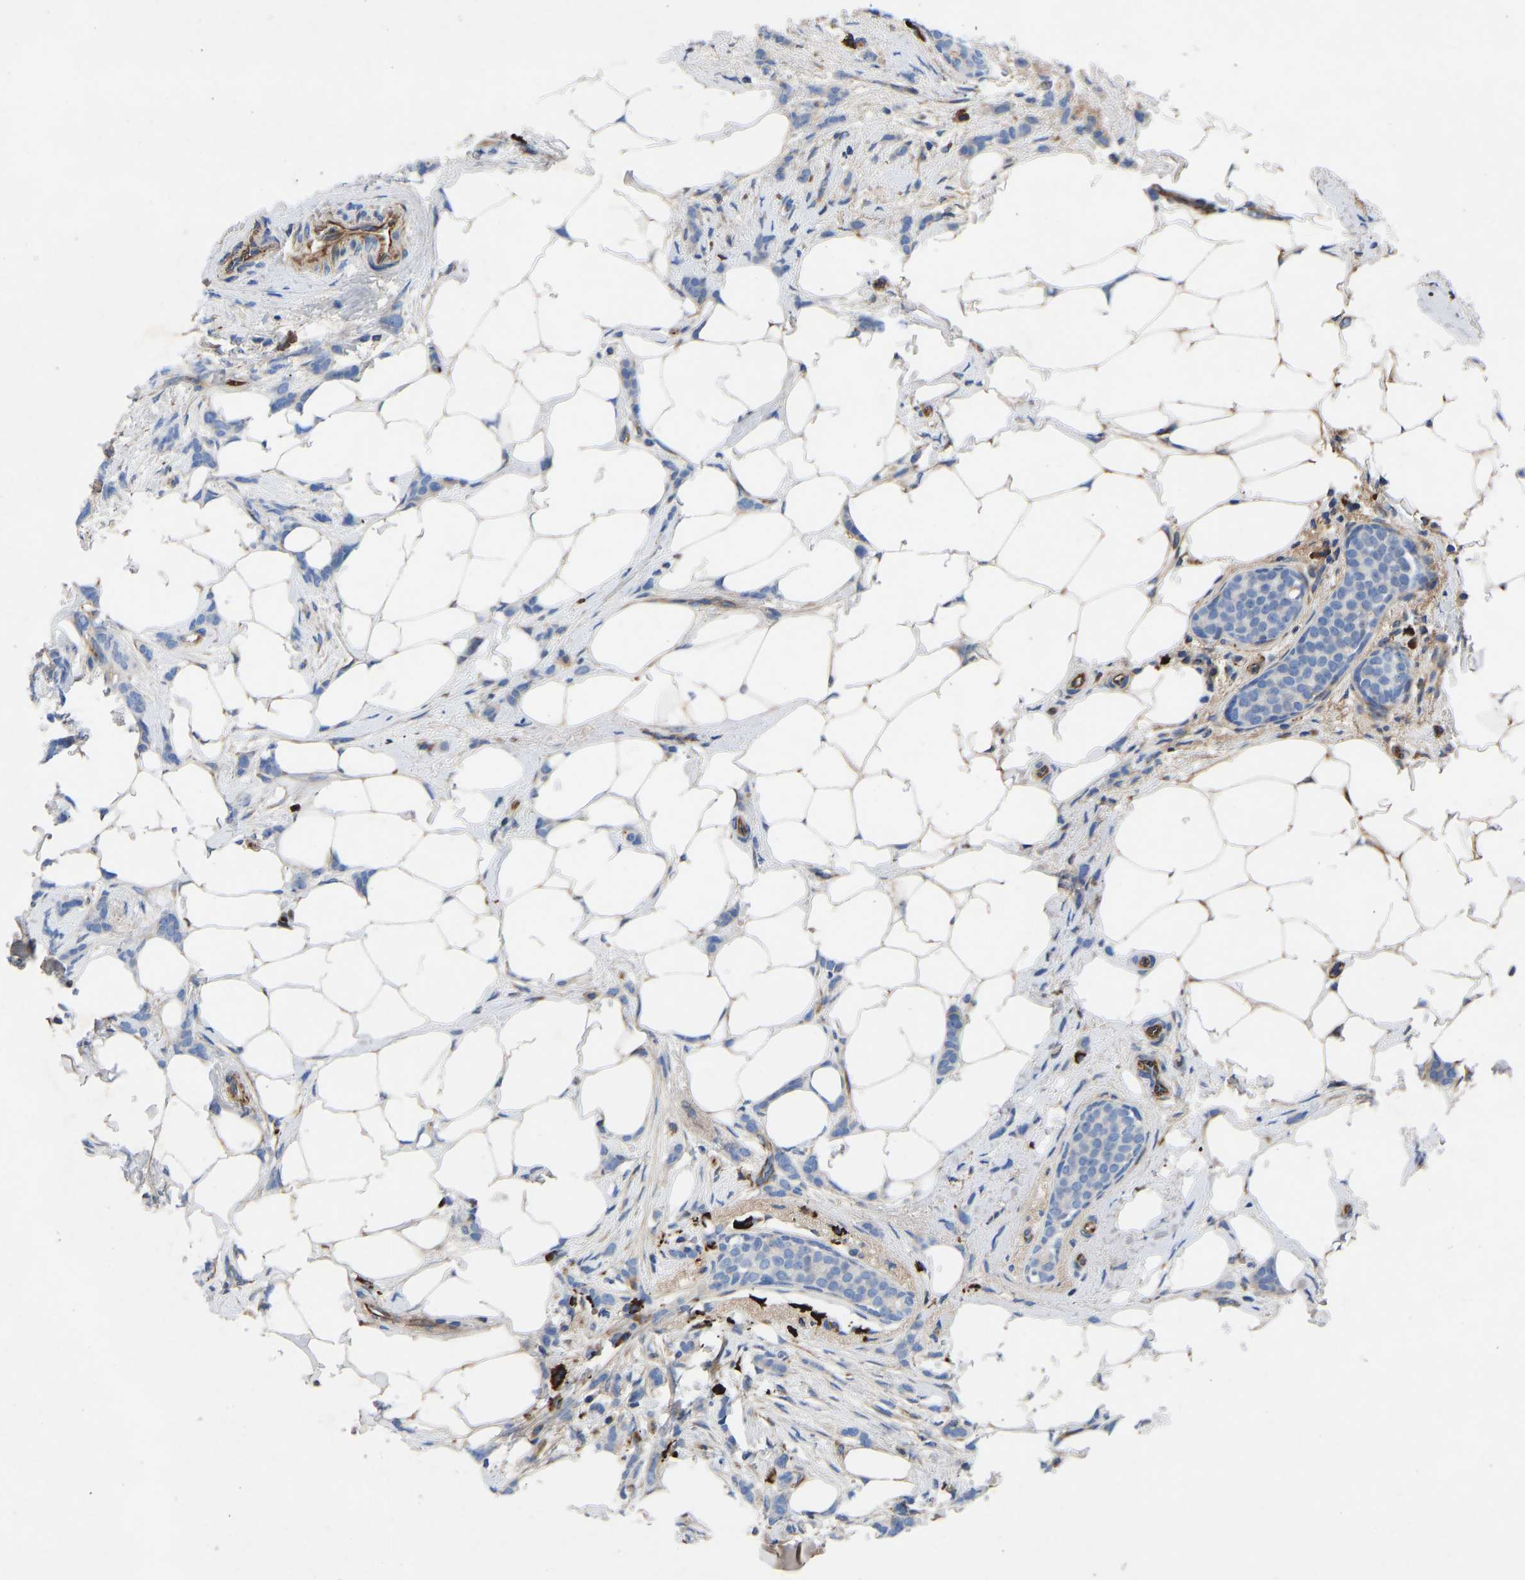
{"staining": {"intensity": "negative", "quantity": "none", "location": "none"}, "tissue": "breast cancer", "cell_type": "Tumor cells", "image_type": "cancer", "snomed": [{"axis": "morphology", "description": "Lobular carcinoma, in situ"}, {"axis": "morphology", "description": "Lobular carcinoma"}, {"axis": "topography", "description": "Breast"}], "caption": "The photomicrograph exhibits no significant expression in tumor cells of breast cancer. Brightfield microscopy of immunohistochemistry (IHC) stained with DAB (brown) and hematoxylin (blue), captured at high magnification.", "gene": "HSPG2", "patient": {"sex": "female", "age": 41}}